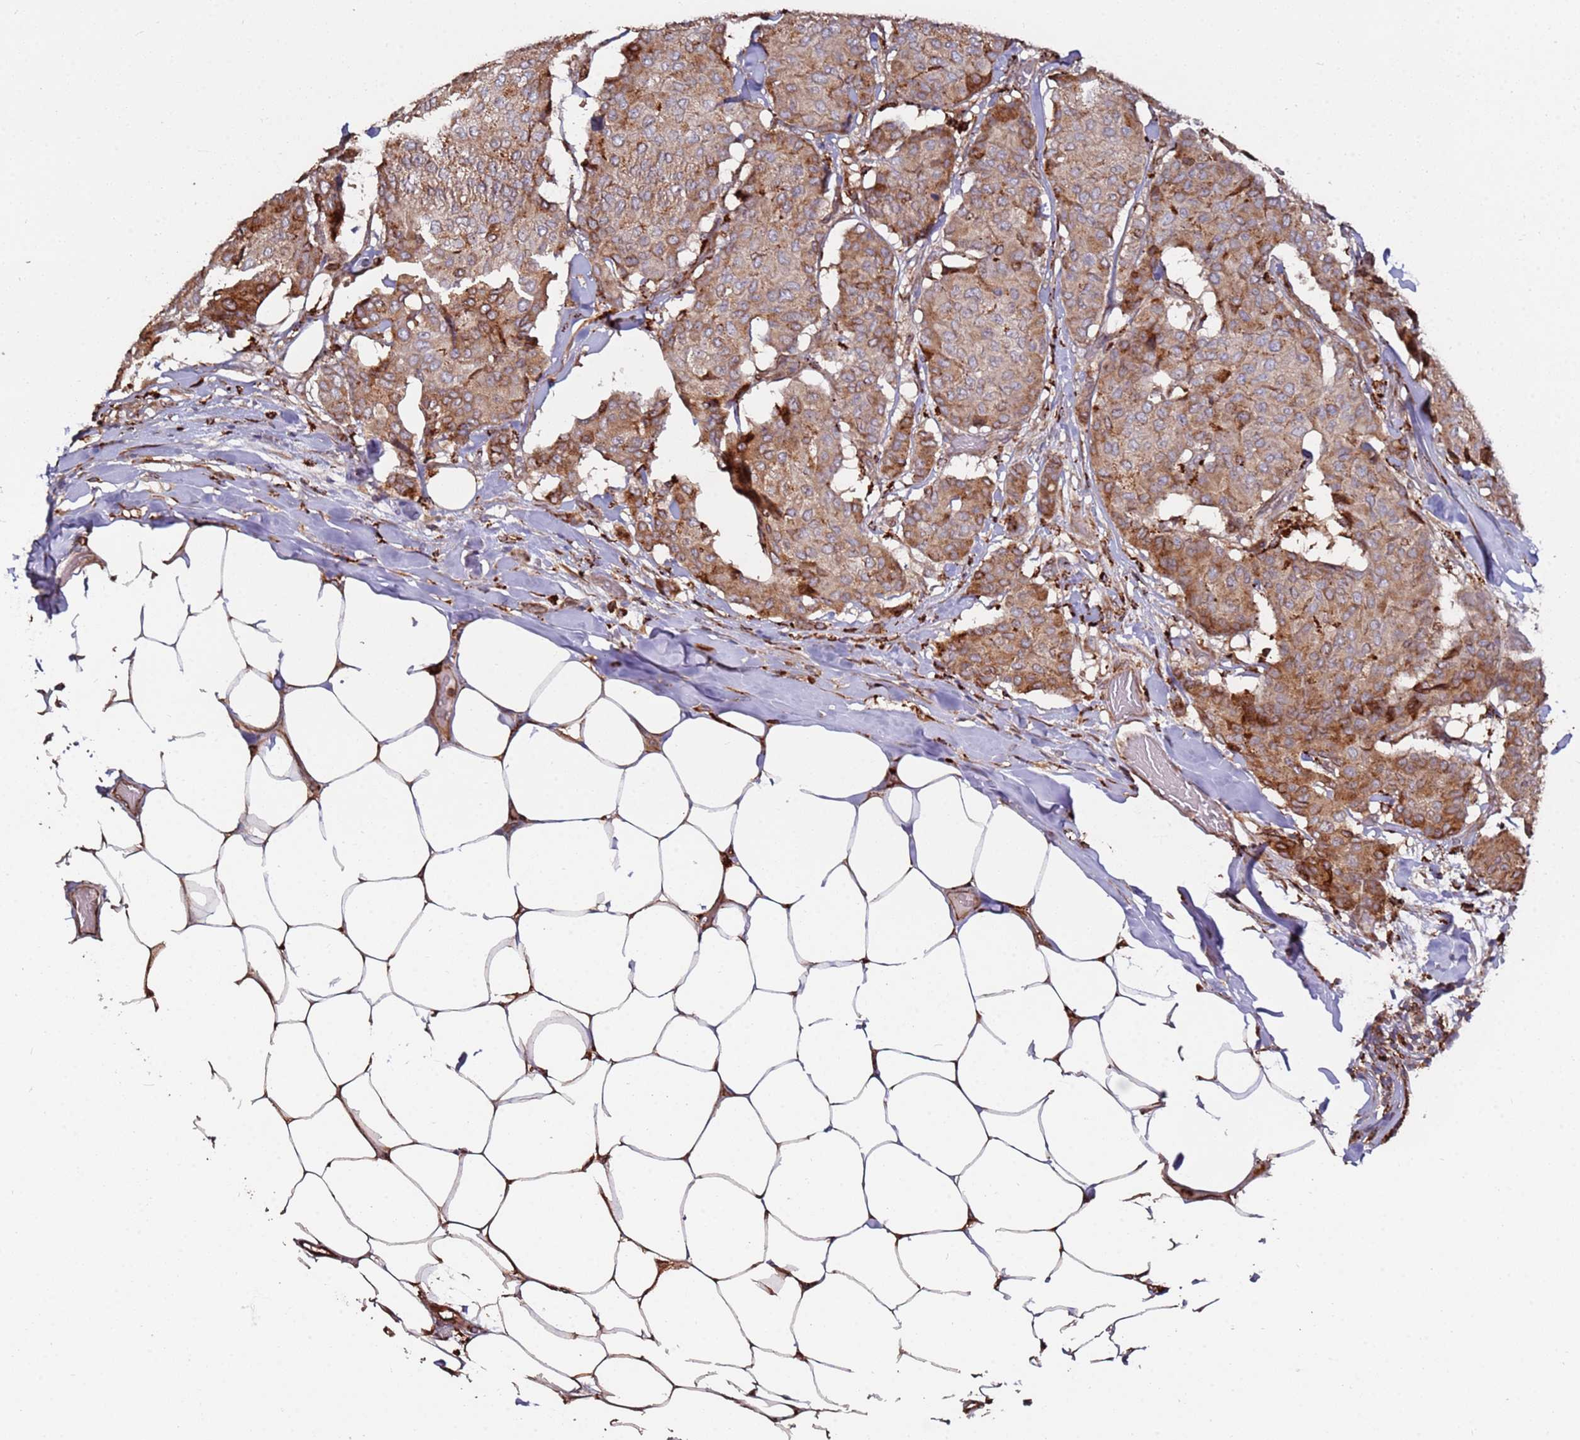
{"staining": {"intensity": "moderate", "quantity": ">75%", "location": "cytoplasmic/membranous"}, "tissue": "breast cancer", "cell_type": "Tumor cells", "image_type": "cancer", "snomed": [{"axis": "morphology", "description": "Duct carcinoma"}, {"axis": "topography", "description": "Breast"}], "caption": "Tumor cells reveal moderate cytoplasmic/membranous expression in about >75% of cells in breast intraductal carcinoma.", "gene": "LACC1", "patient": {"sex": "female", "age": 75}}